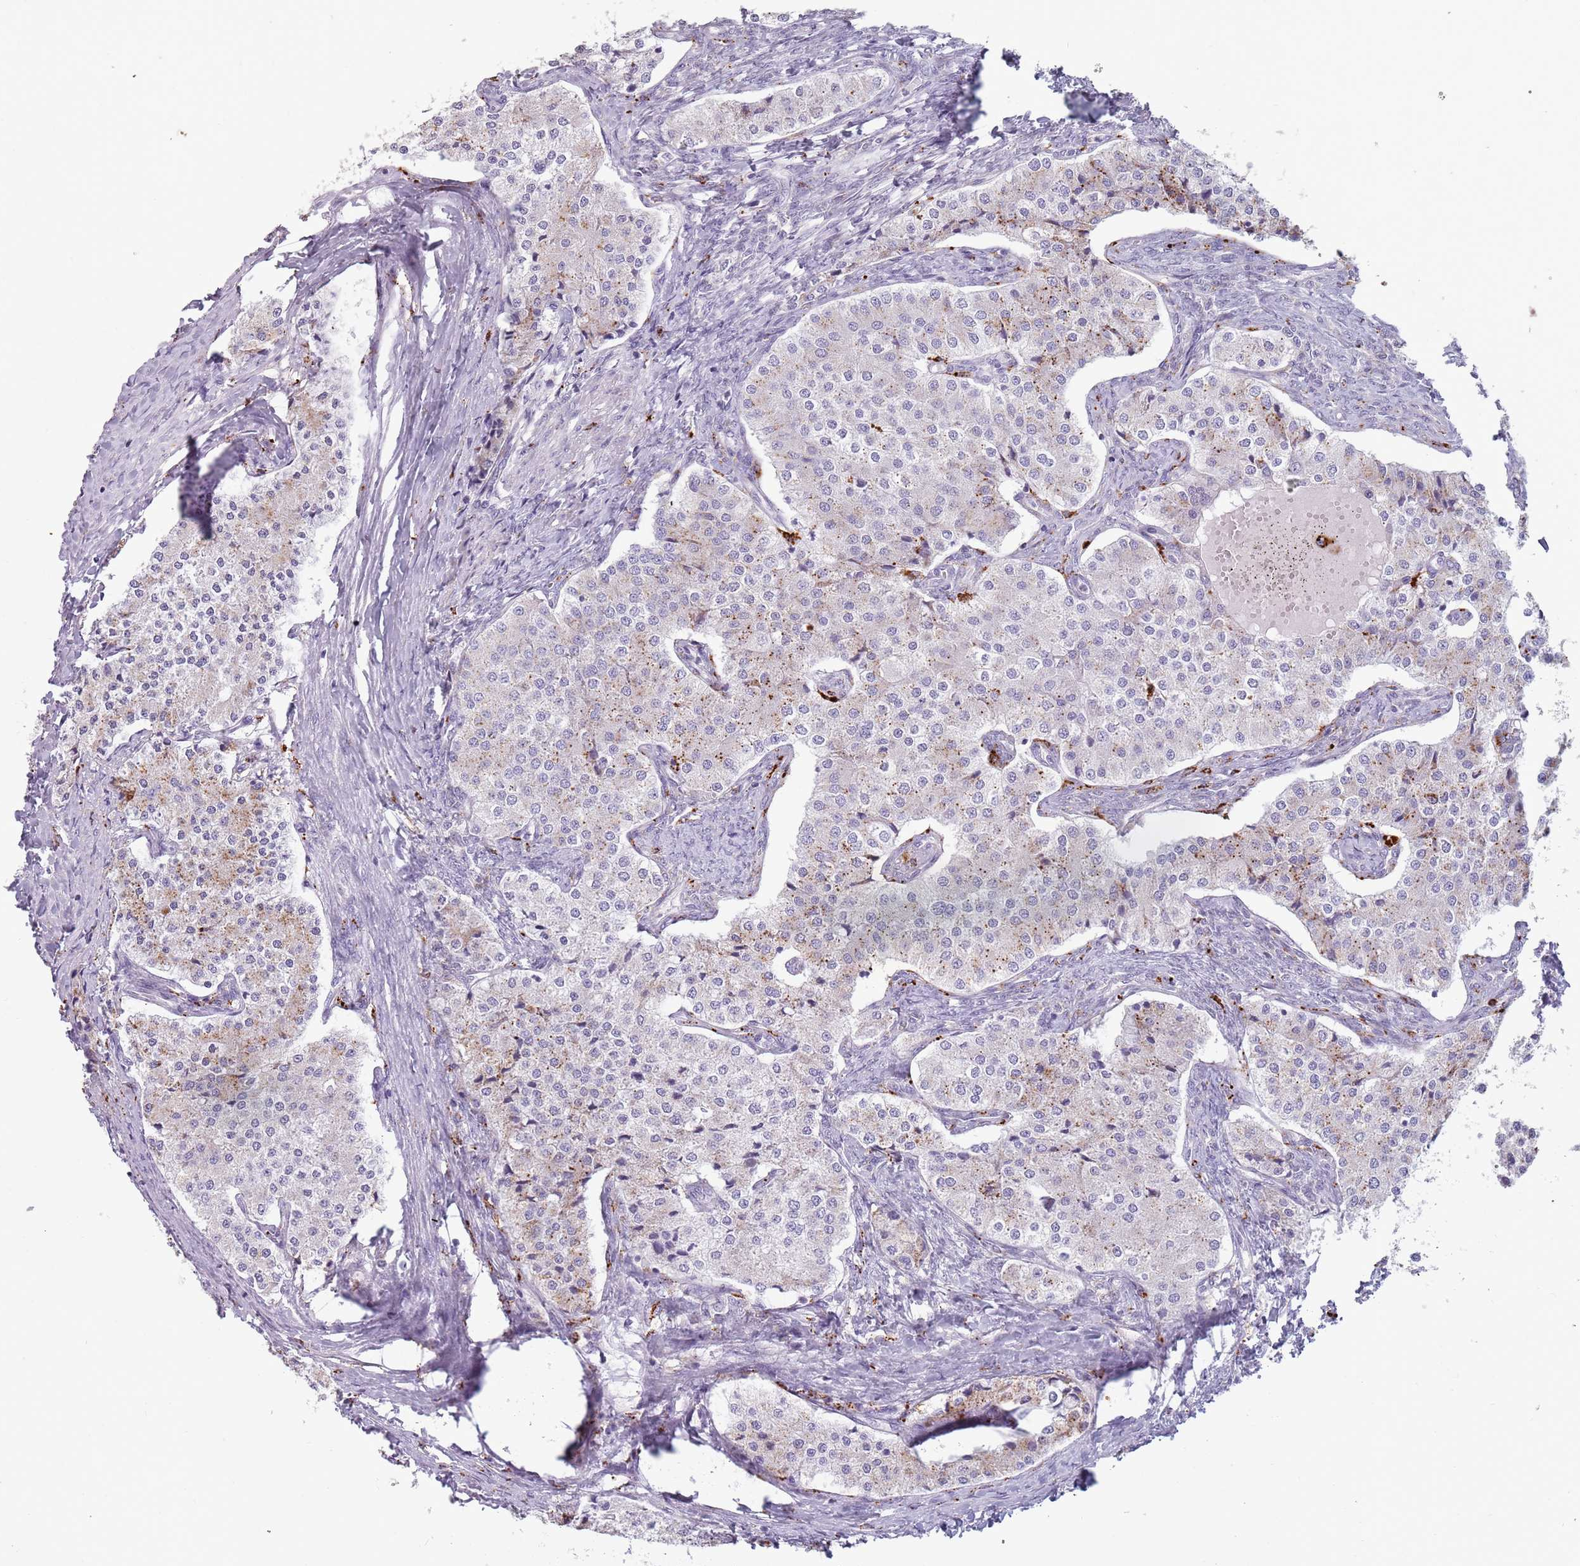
{"staining": {"intensity": "moderate", "quantity": "<25%", "location": "cytoplasmic/membranous"}, "tissue": "carcinoid", "cell_type": "Tumor cells", "image_type": "cancer", "snomed": [{"axis": "morphology", "description": "Carcinoid, malignant, NOS"}, {"axis": "topography", "description": "Colon"}], "caption": "This is an image of immunohistochemistry (IHC) staining of carcinoid, which shows moderate expression in the cytoplasmic/membranous of tumor cells.", "gene": "NWD2", "patient": {"sex": "female", "age": 52}}